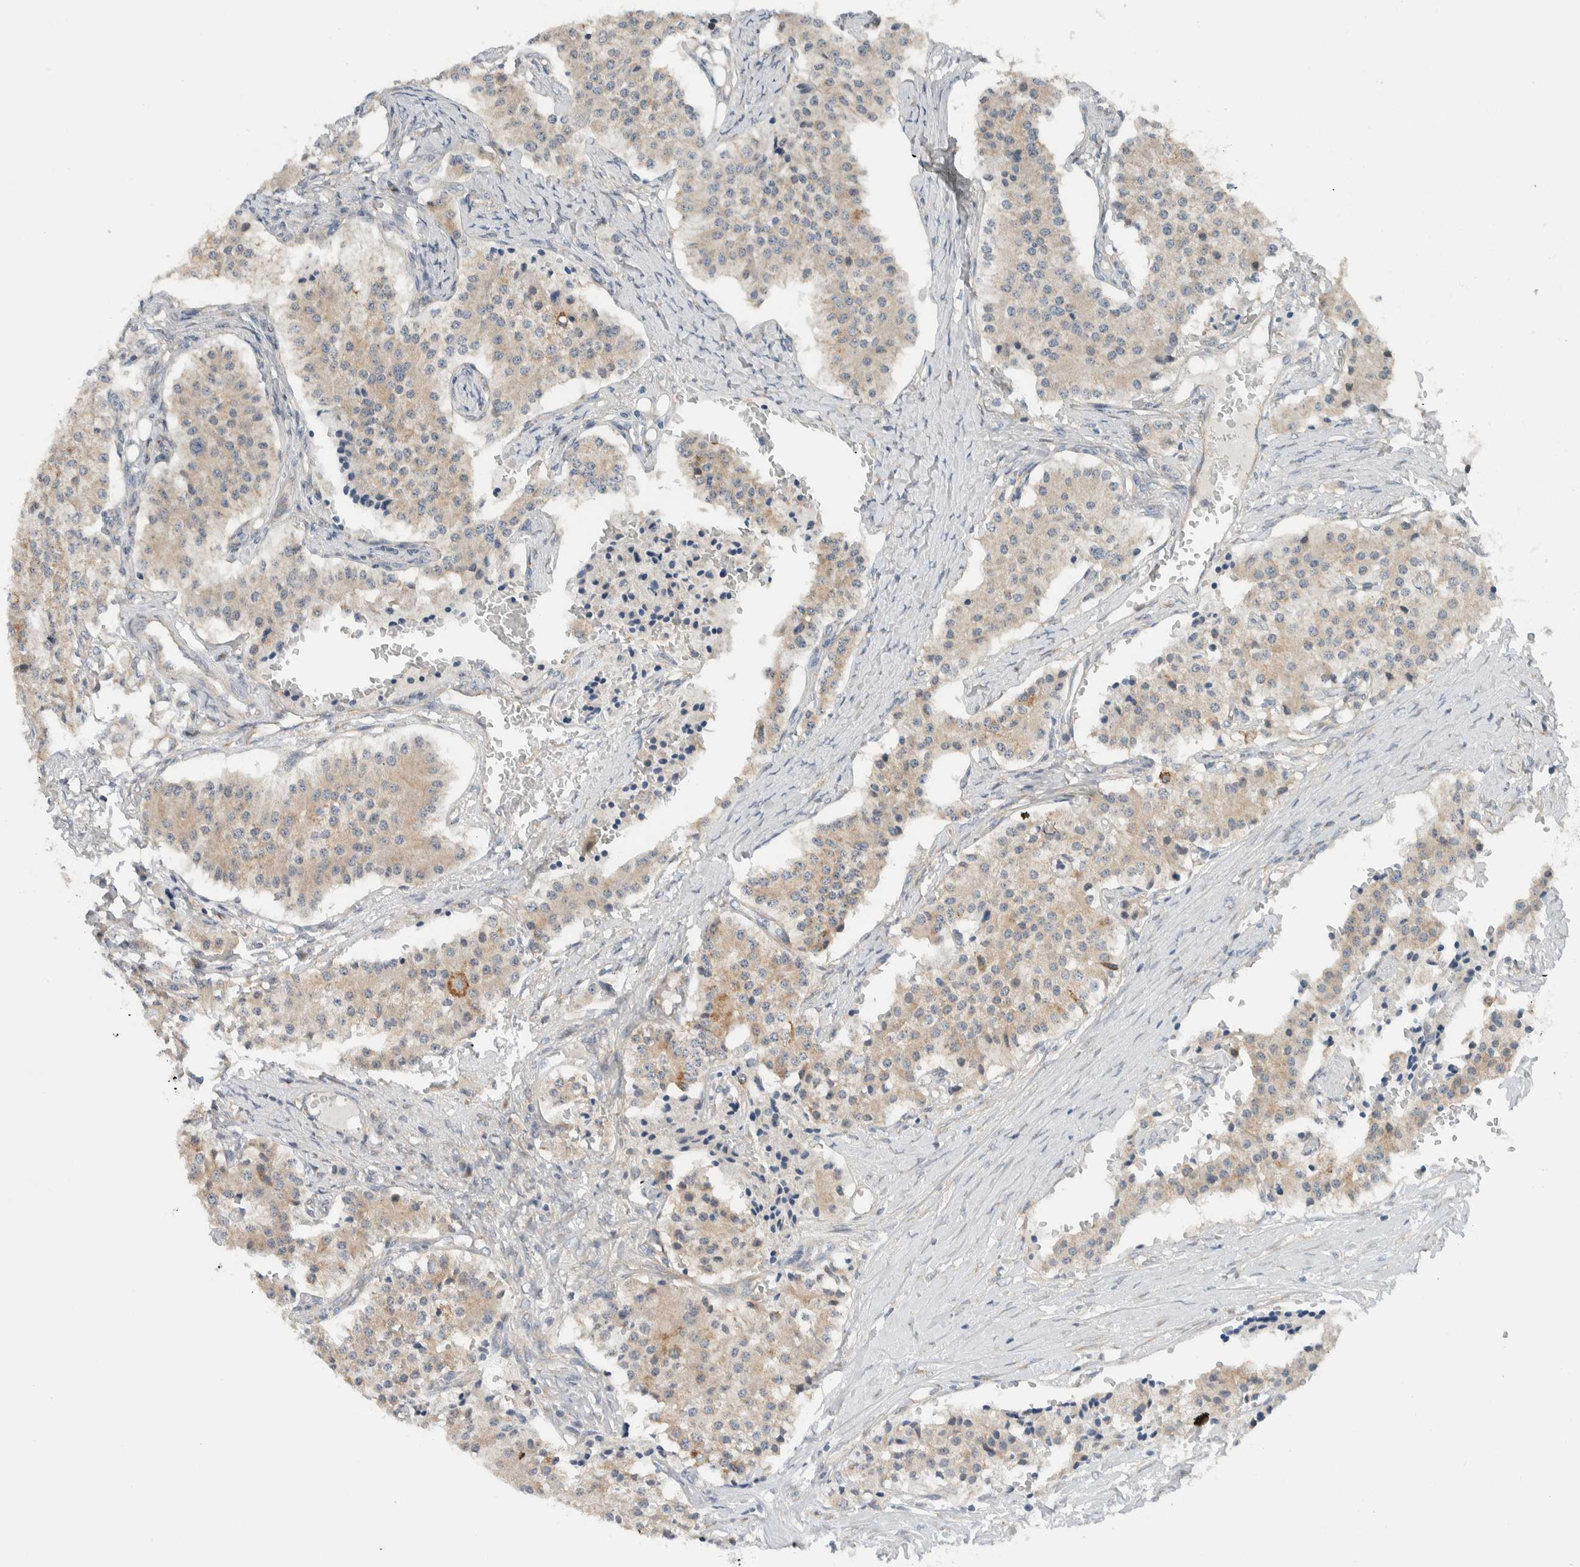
{"staining": {"intensity": "weak", "quantity": ">75%", "location": "cytoplasmic/membranous"}, "tissue": "carcinoid", "cell_type": "Tumor cells", "image_type": "cancer", "snomed": [{"axis": "morphology", "description": "Carcinoid, malignant, NOS"}, {"axis": "topography", "description": "Colon"}], "caption": "Carcinoid (malignant) stained for a protein shows weak cytoplasmic/membranous positivity in tumor cells.", "gene": "RERE", "patient": {"sex": "female", "age": 52}}